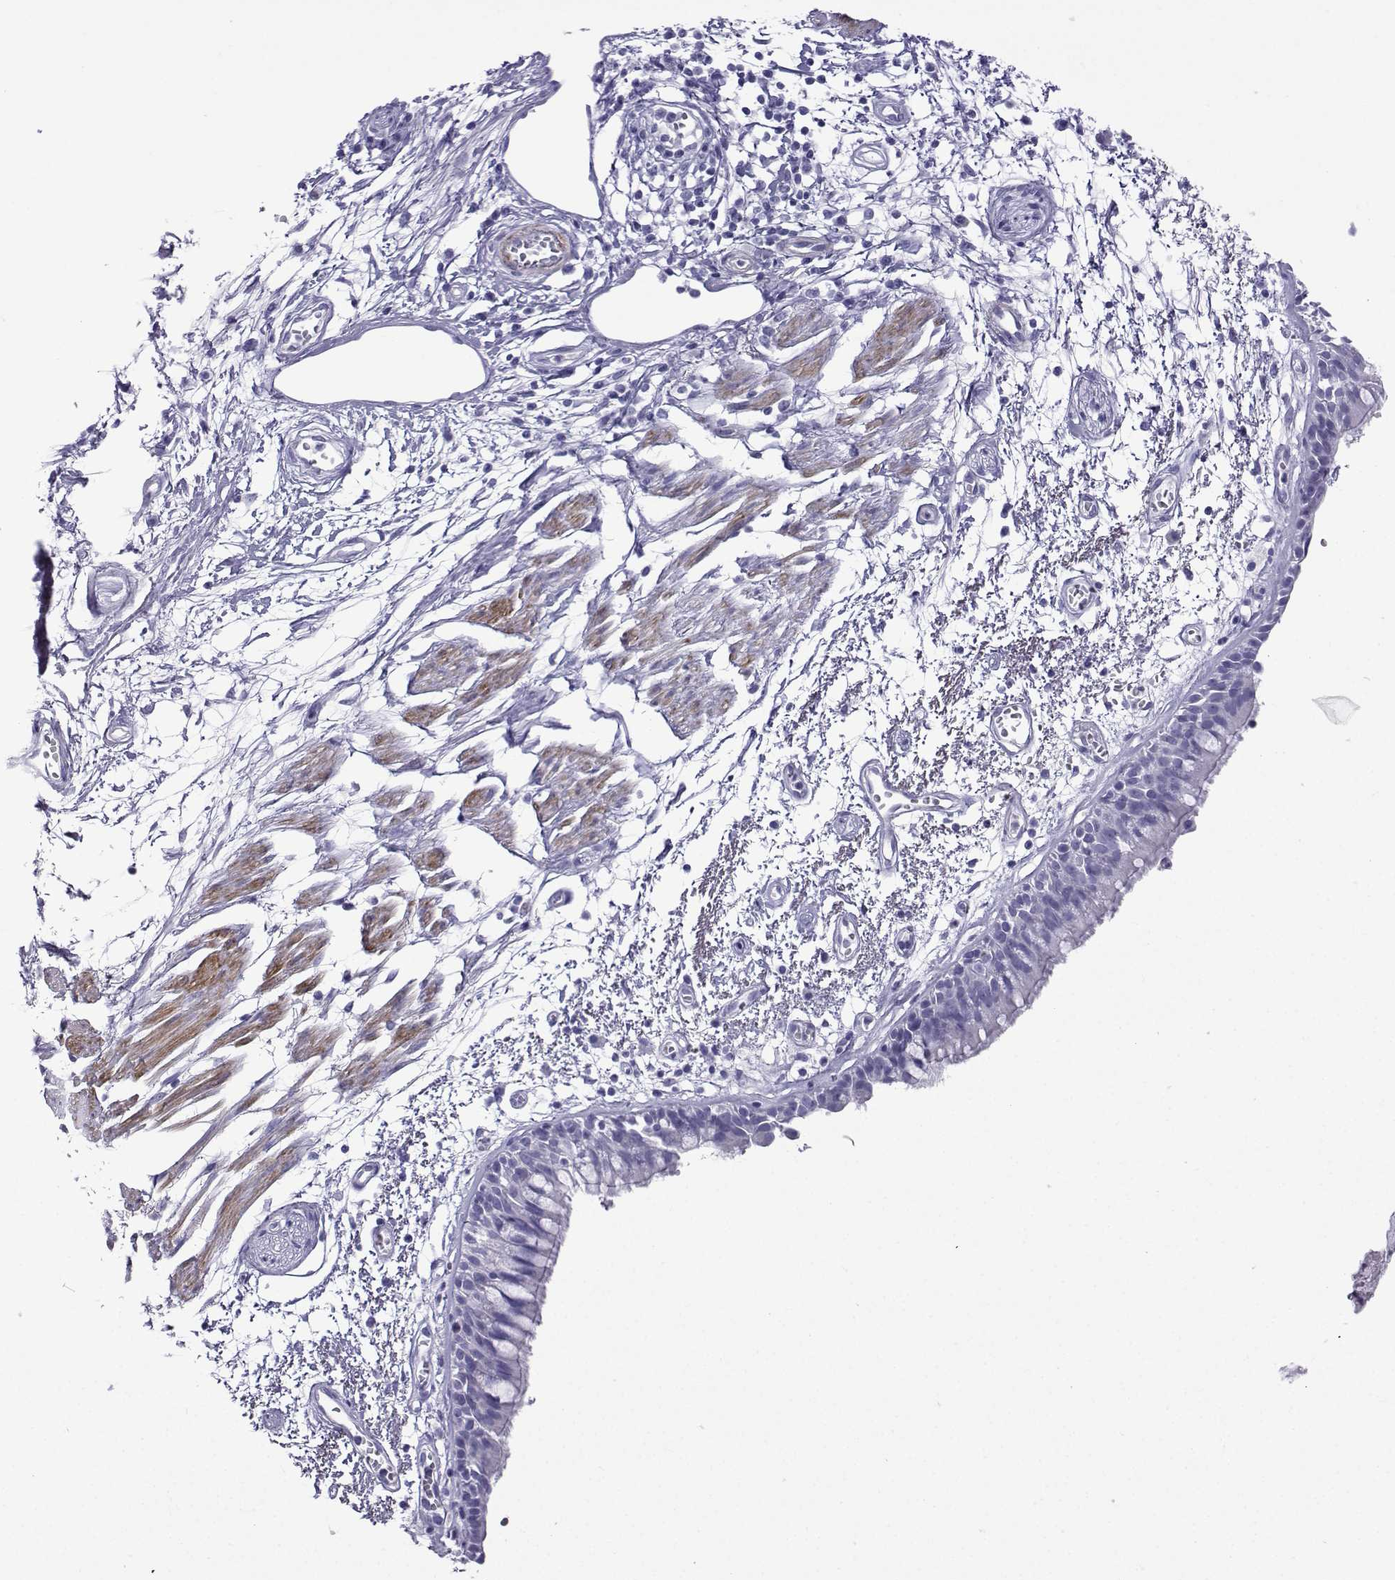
{"staining": {"intensity": "negative", "quantity": "none", "location": "none"}, "tissue": "bronchus", "cell_type": "Respiratory epithelial cells", "image_type": "normal", "snomed": [{"axis": "morphology", "description": "Normal tissue, NOS"}, {"axis": "morphology", "description": "Squamous cell carcinoma, NOS"}, {"axis": "topography", "description": "Cartilage tissue"}, {"axis": "topography", "description": "Bronchus"}, {"axis": "topography", "description": "Lung"}], "caption": "Photomicrograph shows no significant protein positivity in respiratory epithelial cells of unremarkable bronchus.", "gene": "KCNF1", "patient": {"sex": "male", "age": 66}}